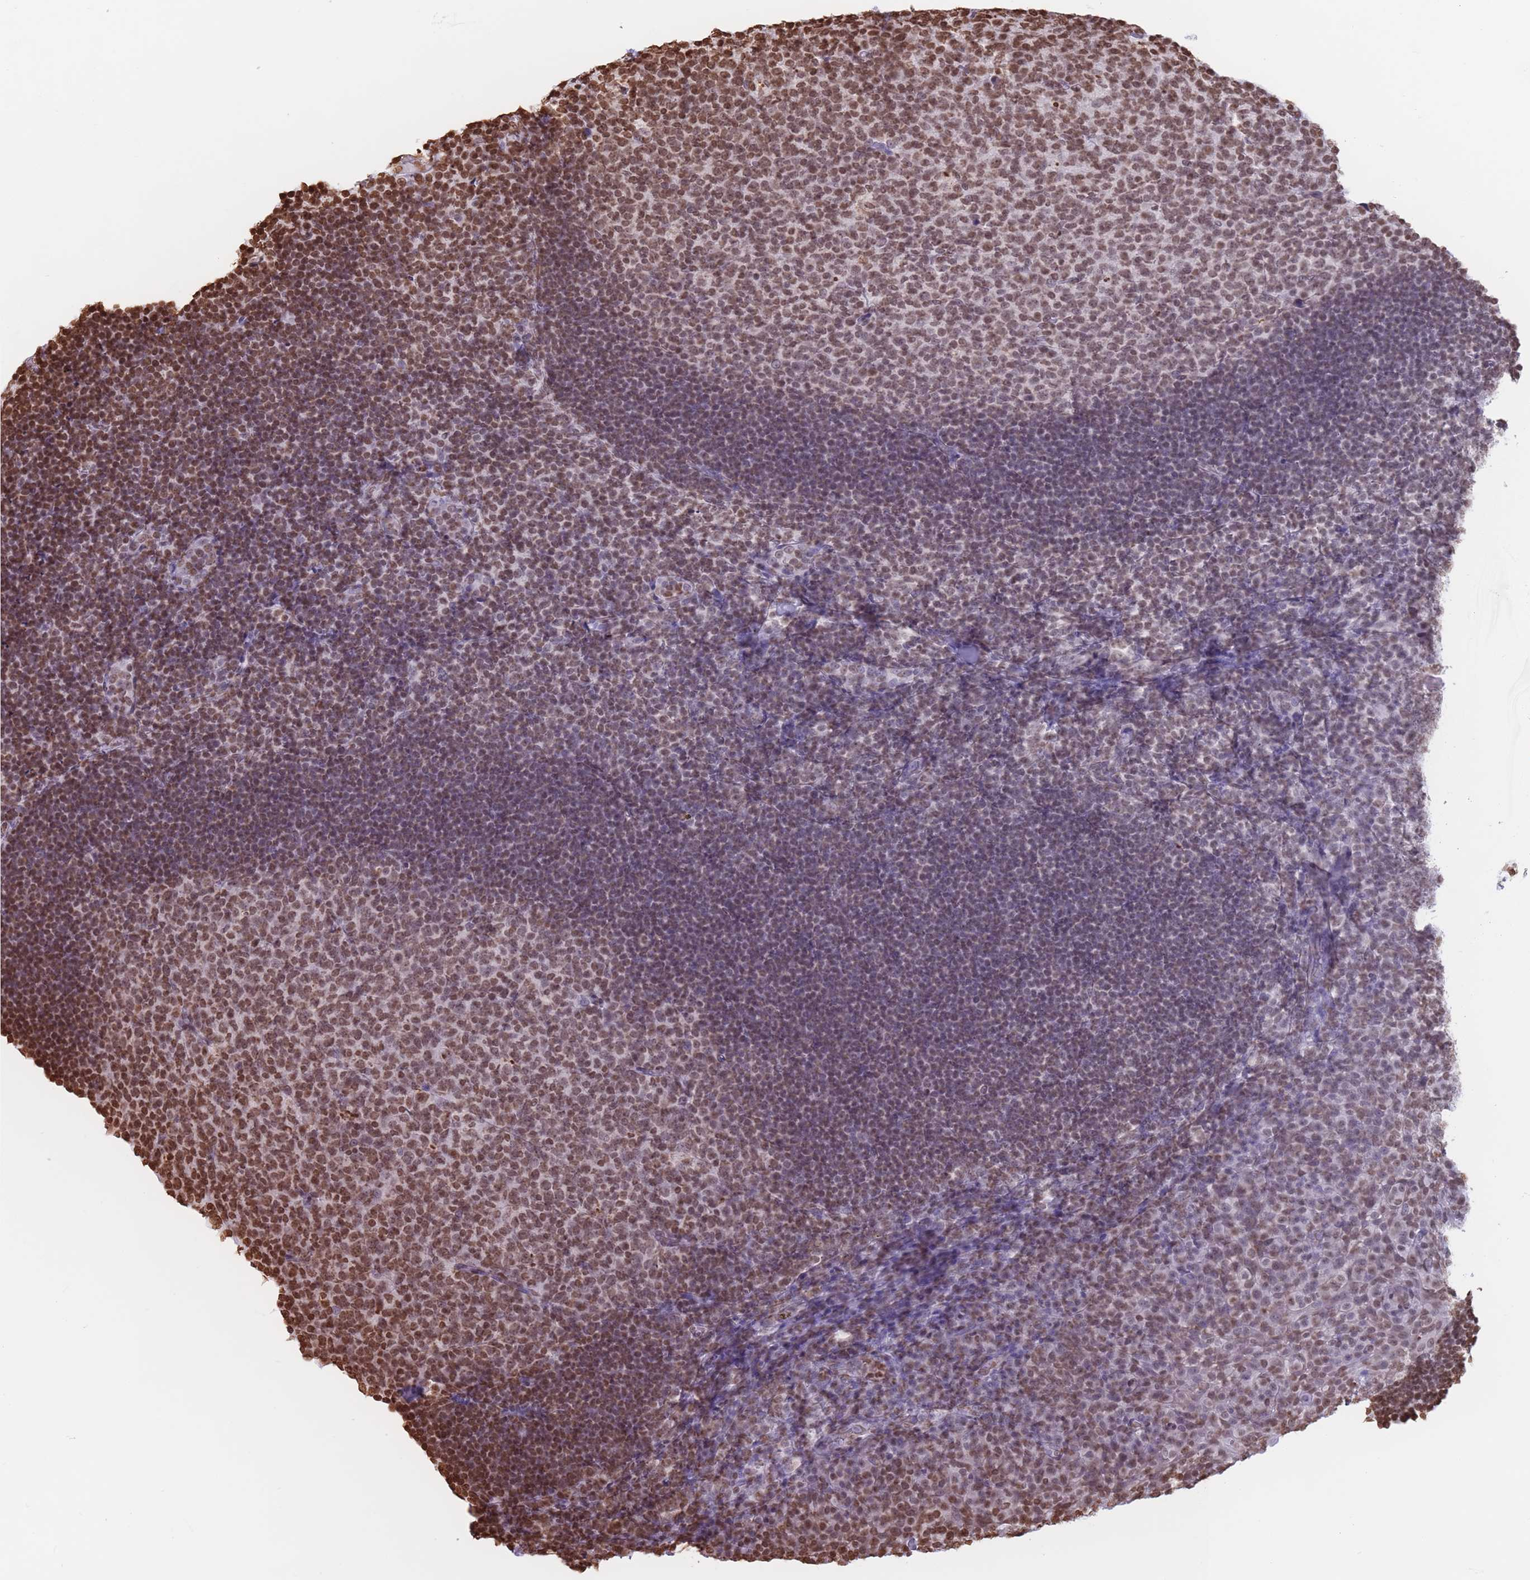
{"staining": {"intensity": "moderate", "quantity": ">75%", "location": "nuclear"}, "tissue": "tonsil", "cell_type": "Germinal center cells", "image_type": "normal", "snomed": [{"axis": "morphology", "description": "Normal tissue, NOS"}, {"axis": "topography", "description": "Tonsil"}], "caption": "Immunohistochemical staining of unremarkable human tonsil reveals moderate nuclear protein expression in about >75% of germinal center cells. (Brightfield microscopy of DAB IHC at high magnification).", "gene": "RYK", "patient": {"sex": "female", "age": 10}}